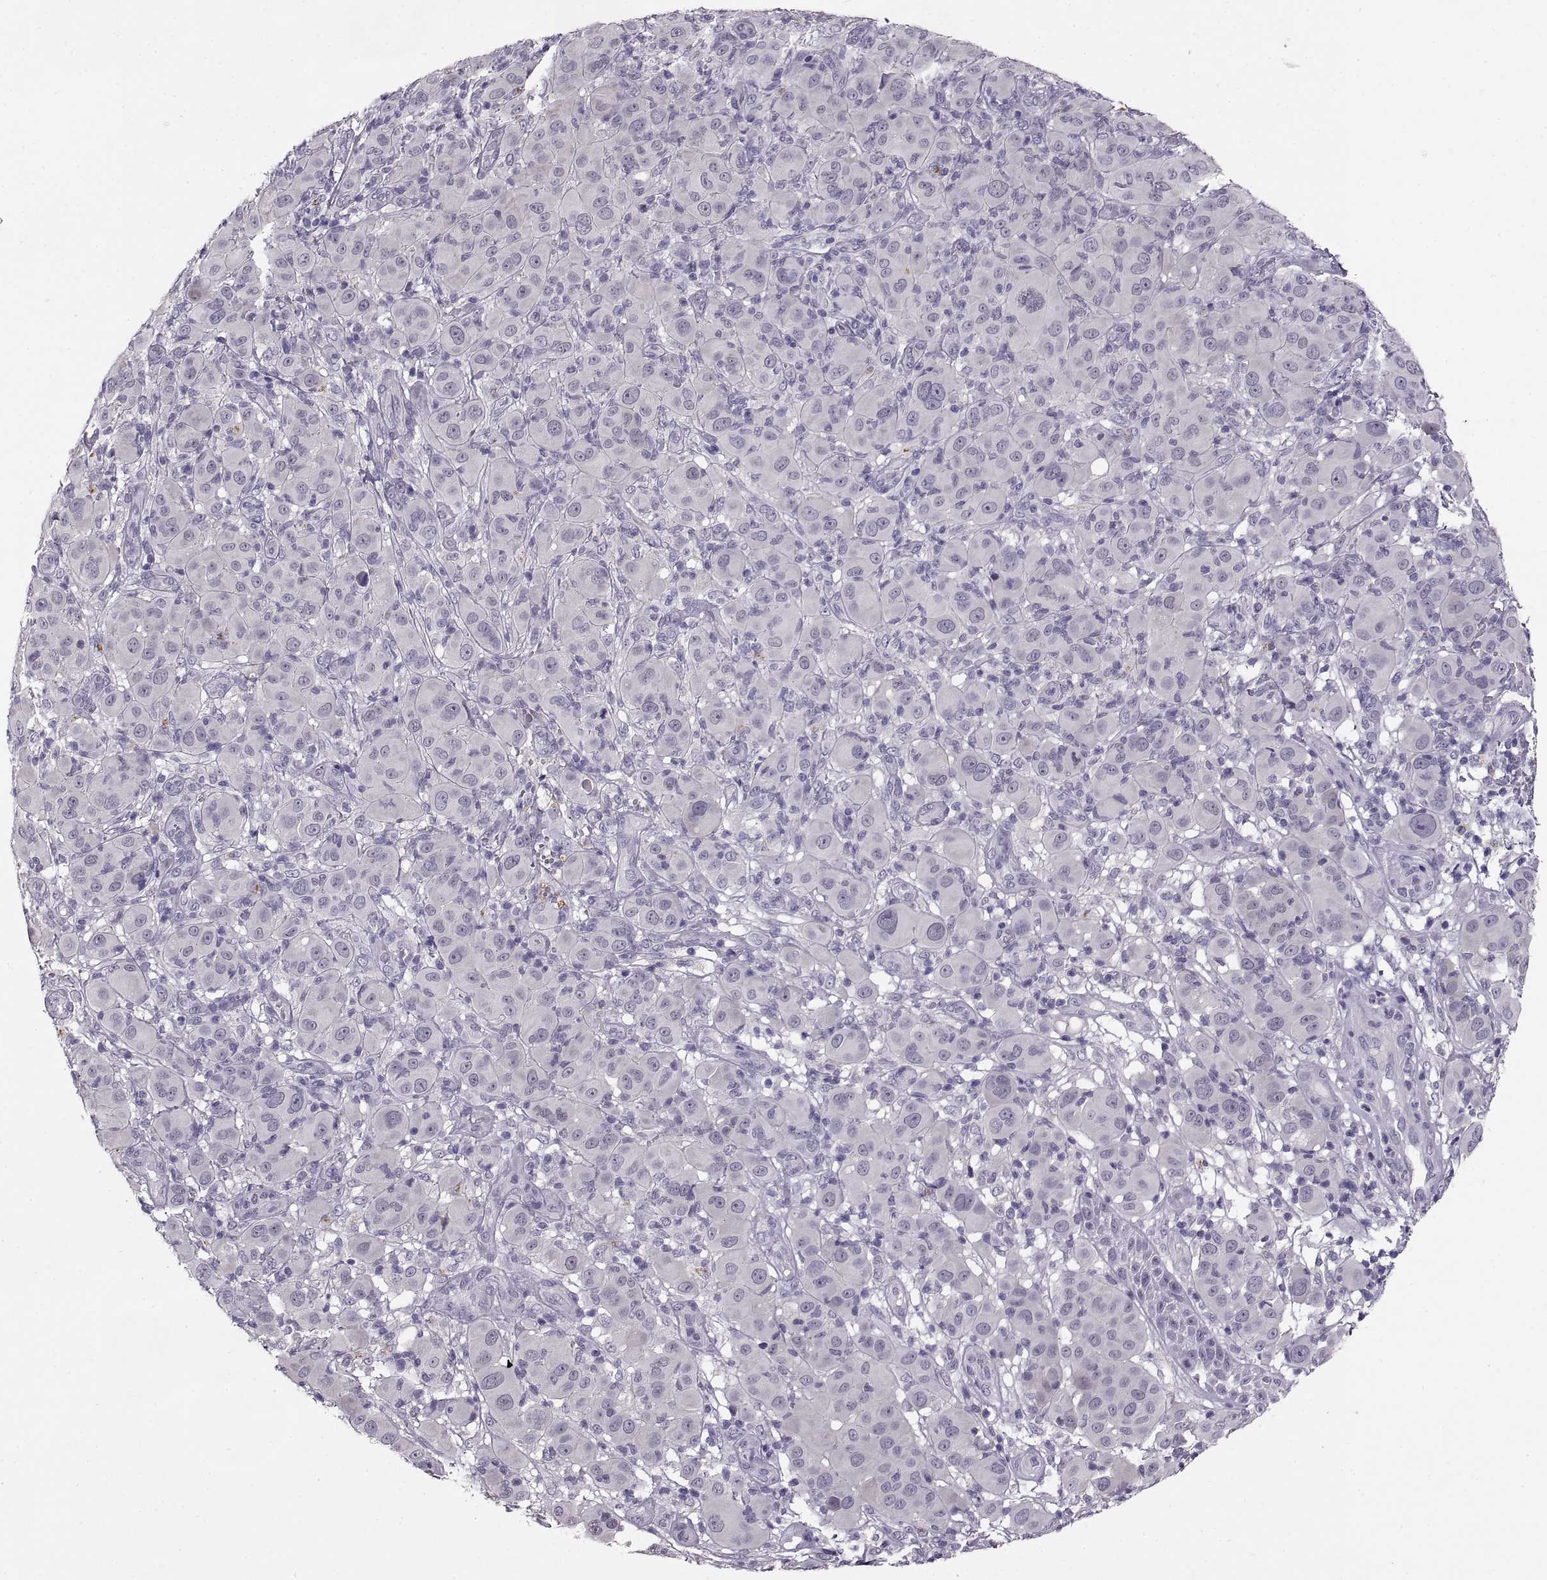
{"staining": {"intensity": "negative", "quantity": "none", "location": "none"}, "tissue": "melanoma", "cell_type": "Tumor cells", "image_type": "cancer", "snomed": [{"axis": "morphology", "description": "Malignant melanoma, NOS"}, {"axis": "topography", "description": "Skin"}], "caption": "Protein analysis of malignant melanoma exhibits no significant expression in tumor cells.", "gene": "MAGEB18", "patient": {"sex": "female", "age": 87}}